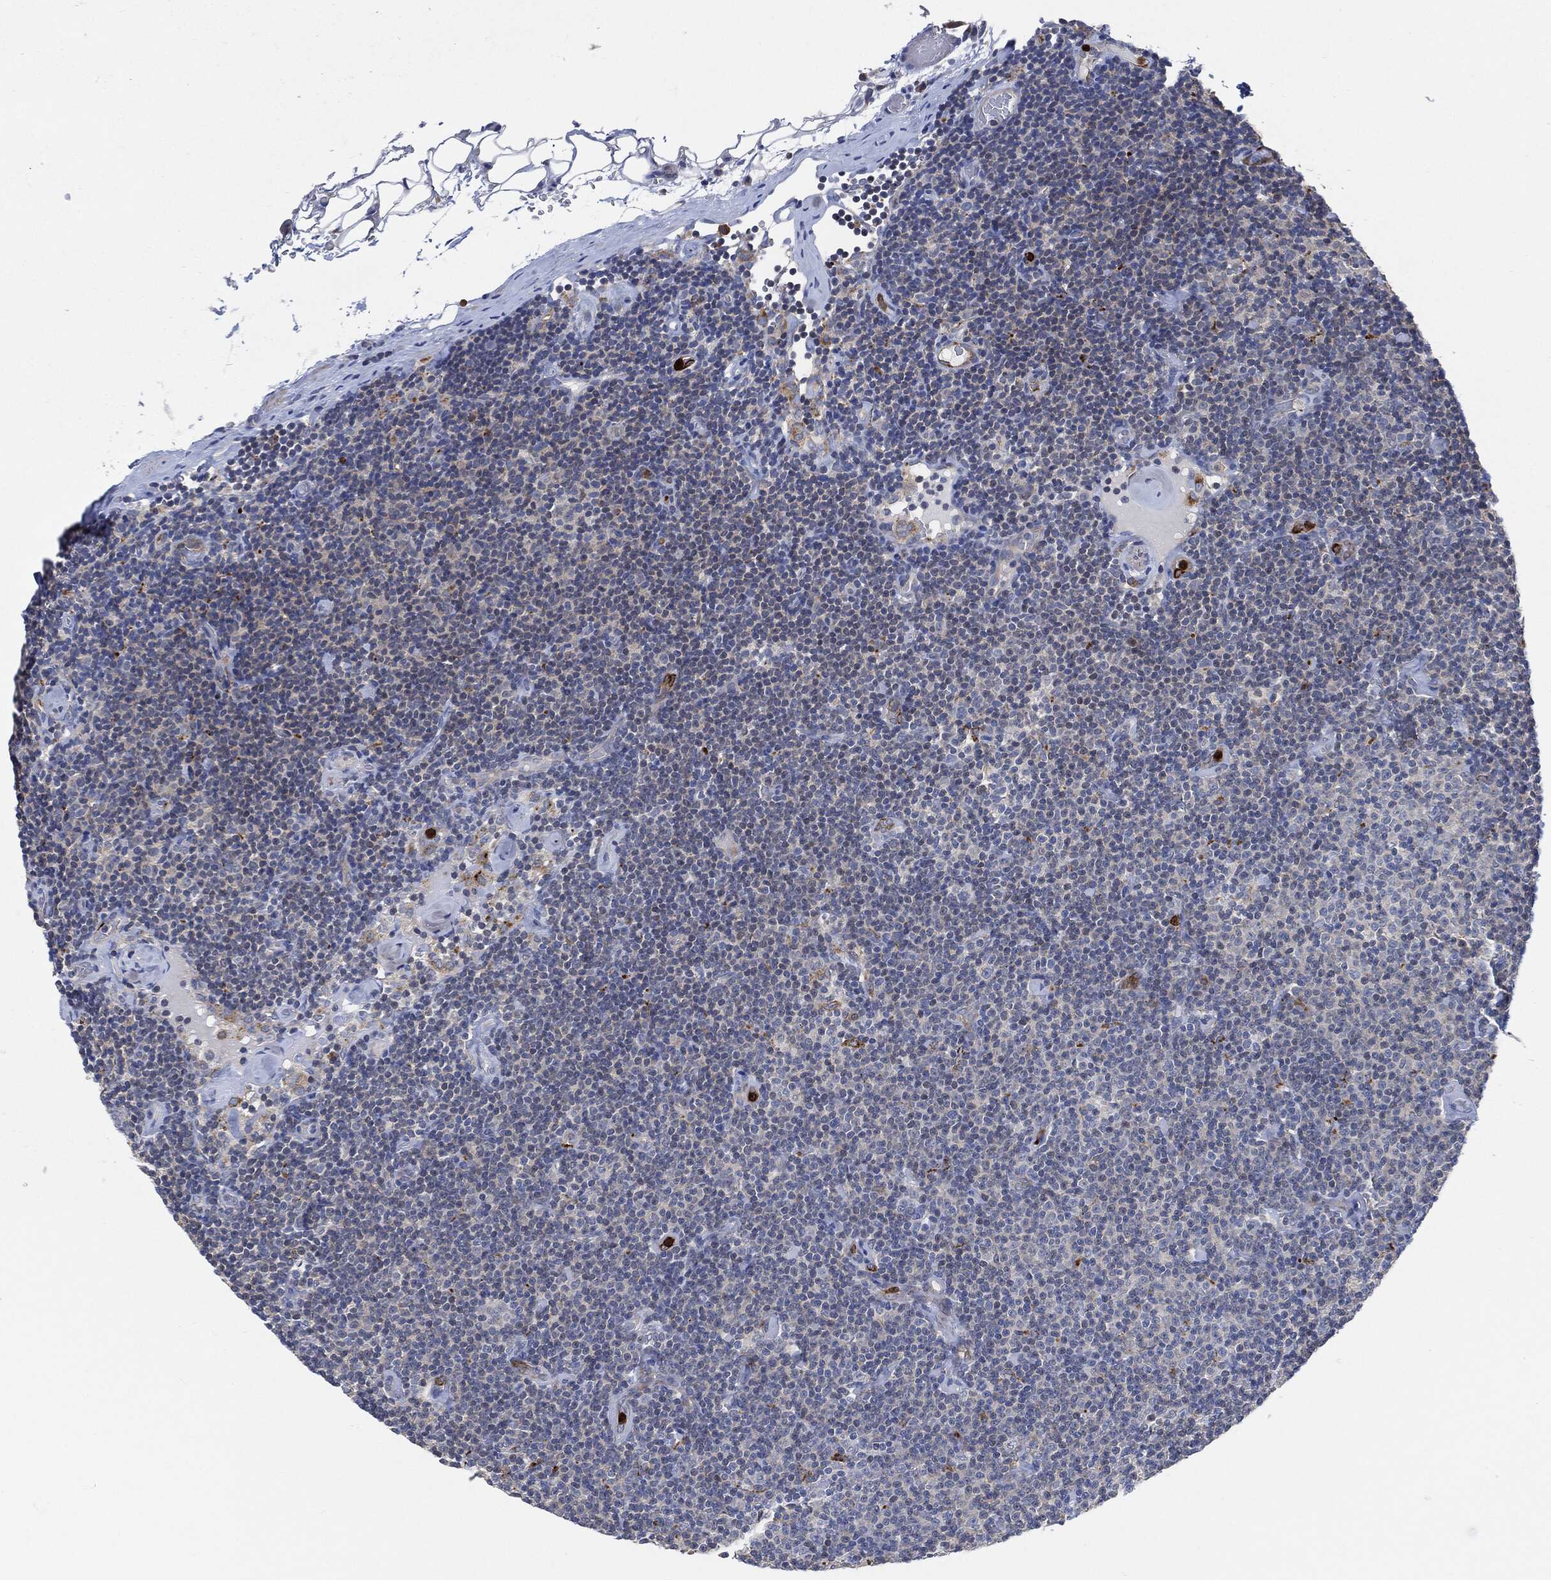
{"staining": {"intensity": "negative", "quantity": "none", "location": "none"}, "tissue": "lymphoma", "cell_type": "Tumor cells", "image_type": "cancer", "snomed": [{"axis": "morphology", "description": "Malignant lymphoma, non-Hodgkin's type, Low grade"}, {"axis": "topography", "description": "Lymph node"}], "caption": "A micrograph of human malignant lymphoma, non-Hodgkin's type (low-grade) is negative for staining in tumor cells.", "gene": "VSIG4", "patient": {"sex": "male", "age": 81}}